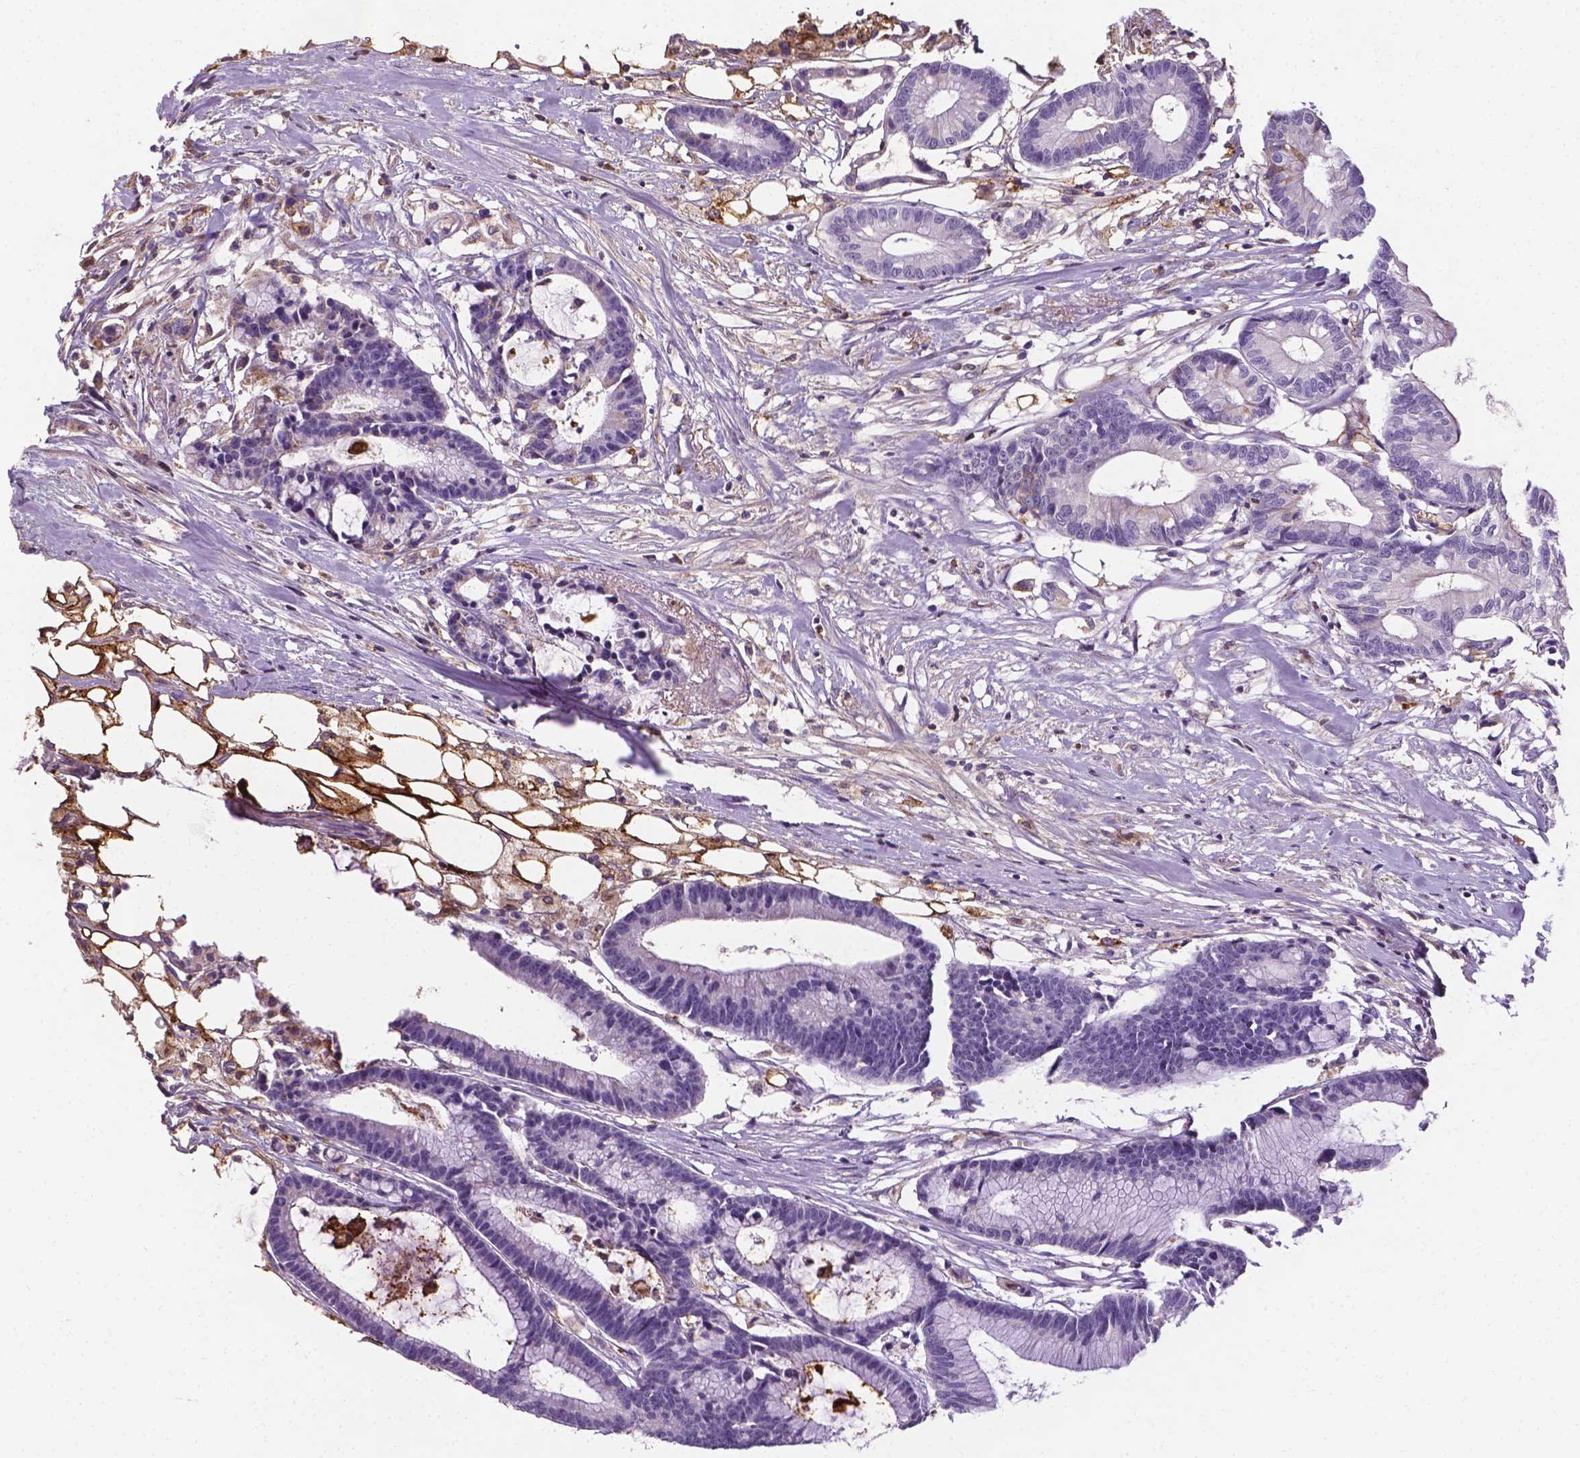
{"staining": {"intensity": "negative", "quantity": "none", "location": "none"}, "tissue": "colorectal cancer", "cell_type": "Tumor cells", "image_type": "cancer", "snomed": [{"axis": "morphology", "description": "Adenocarcinoma, NOS"}, {"axis": "topography", "description": "Colon"}], "caption": "The micrograph exhibits no staining of tumor cells in colorectal cancer (adenocarcinoma).", "gene": "APOE", "patient": {"sex": "female", "age": 78}}